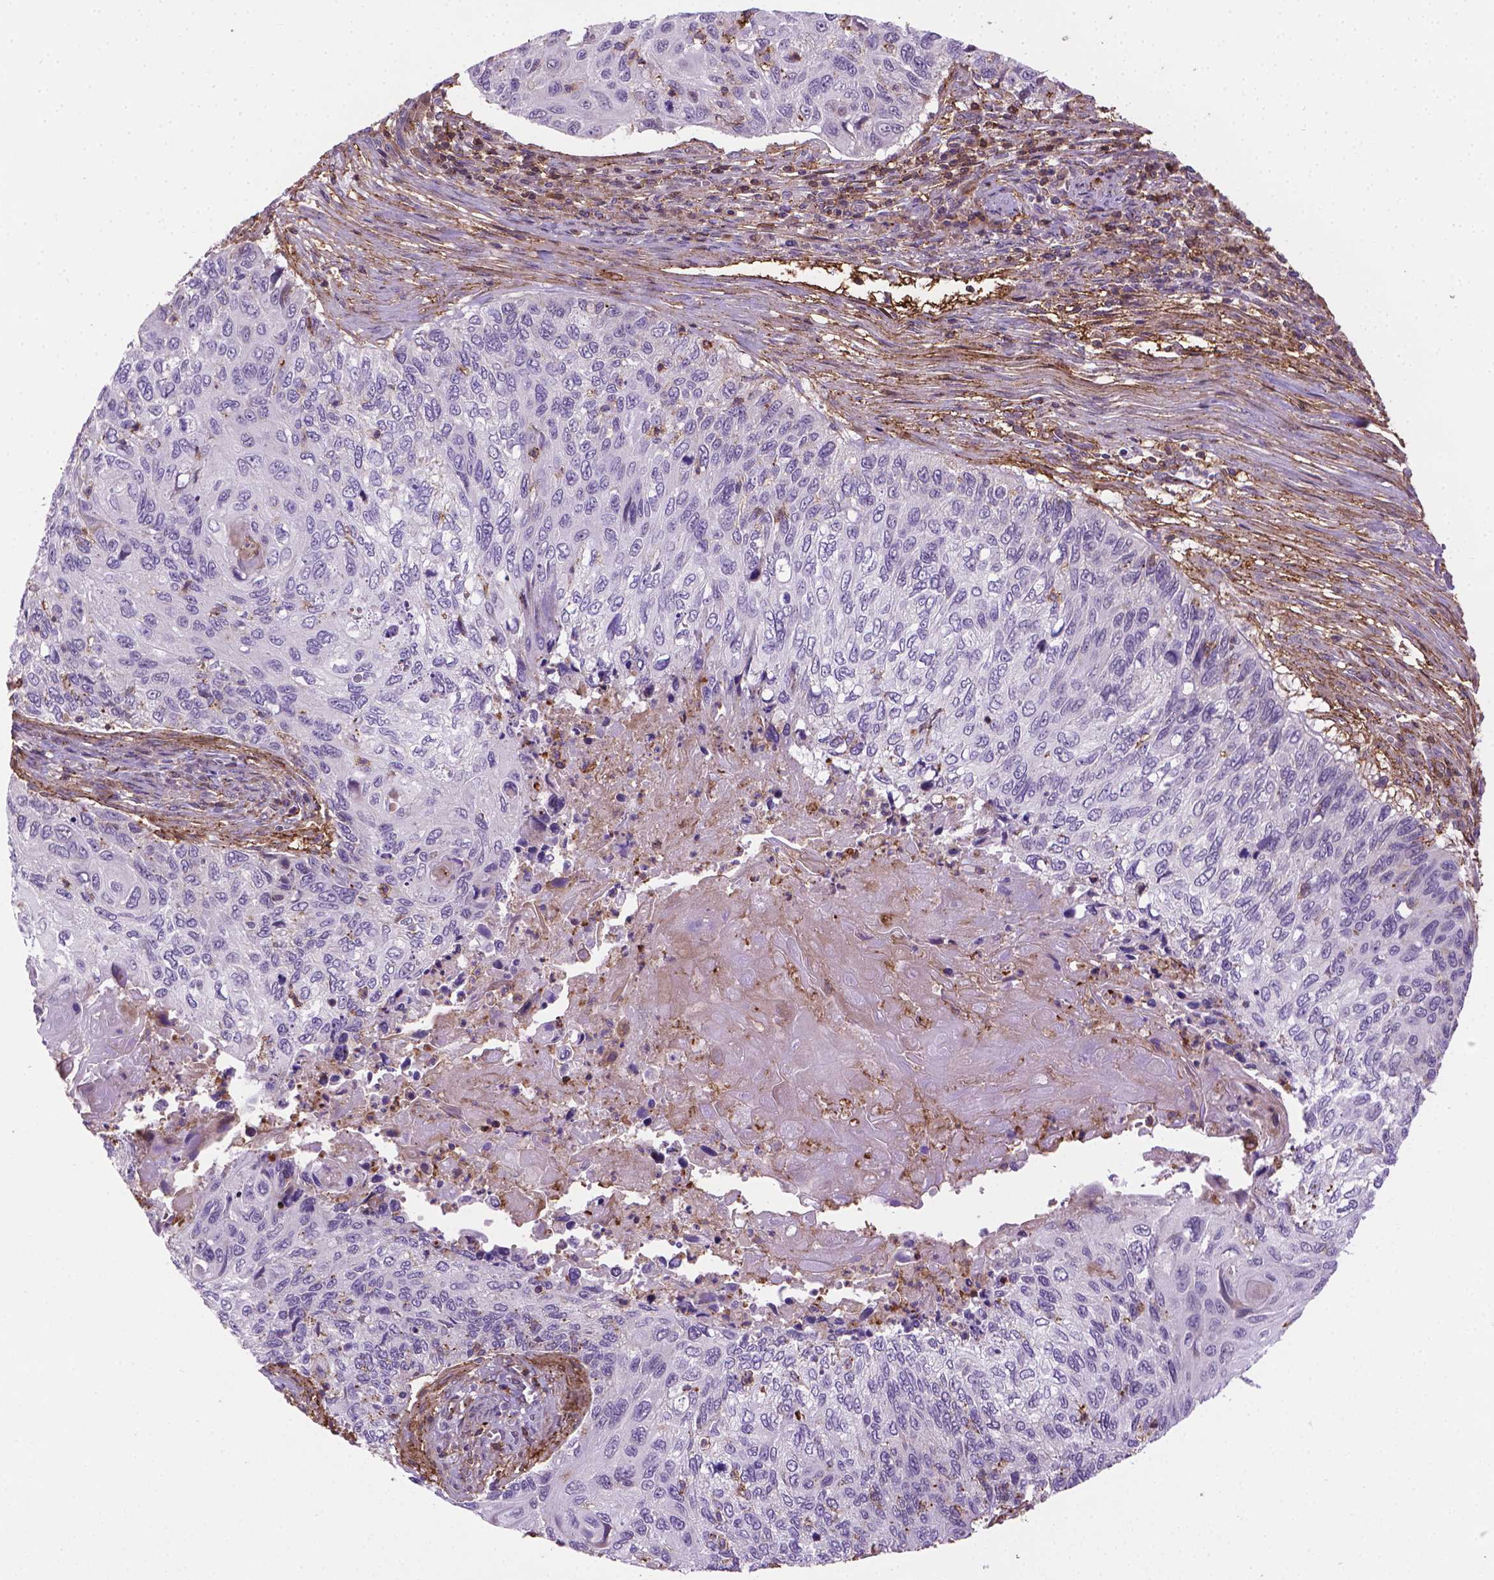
{"staining": {"intensity": "negative", "quantity": "none", "location": "none"}, "tissue": "cervical cancer", "cell_type": "Tumor cells", "image_type": "cancer", "snomed": [{"axis": "morphology", "description": "Squamous cell carcinoma, NOS"}, {"axis": "topography", "description": "Cervix"}], "caption": "Histopathology image shows no protein staining in tumor cells of cervical cancer (squamous cell carcinoma) tissue. (DAB immunohistochemistry (IHC) visualized using brightfield microscopy, high magnification).", "gene": "ACAD10", "patient": {"sex": "female", "age": 70}}